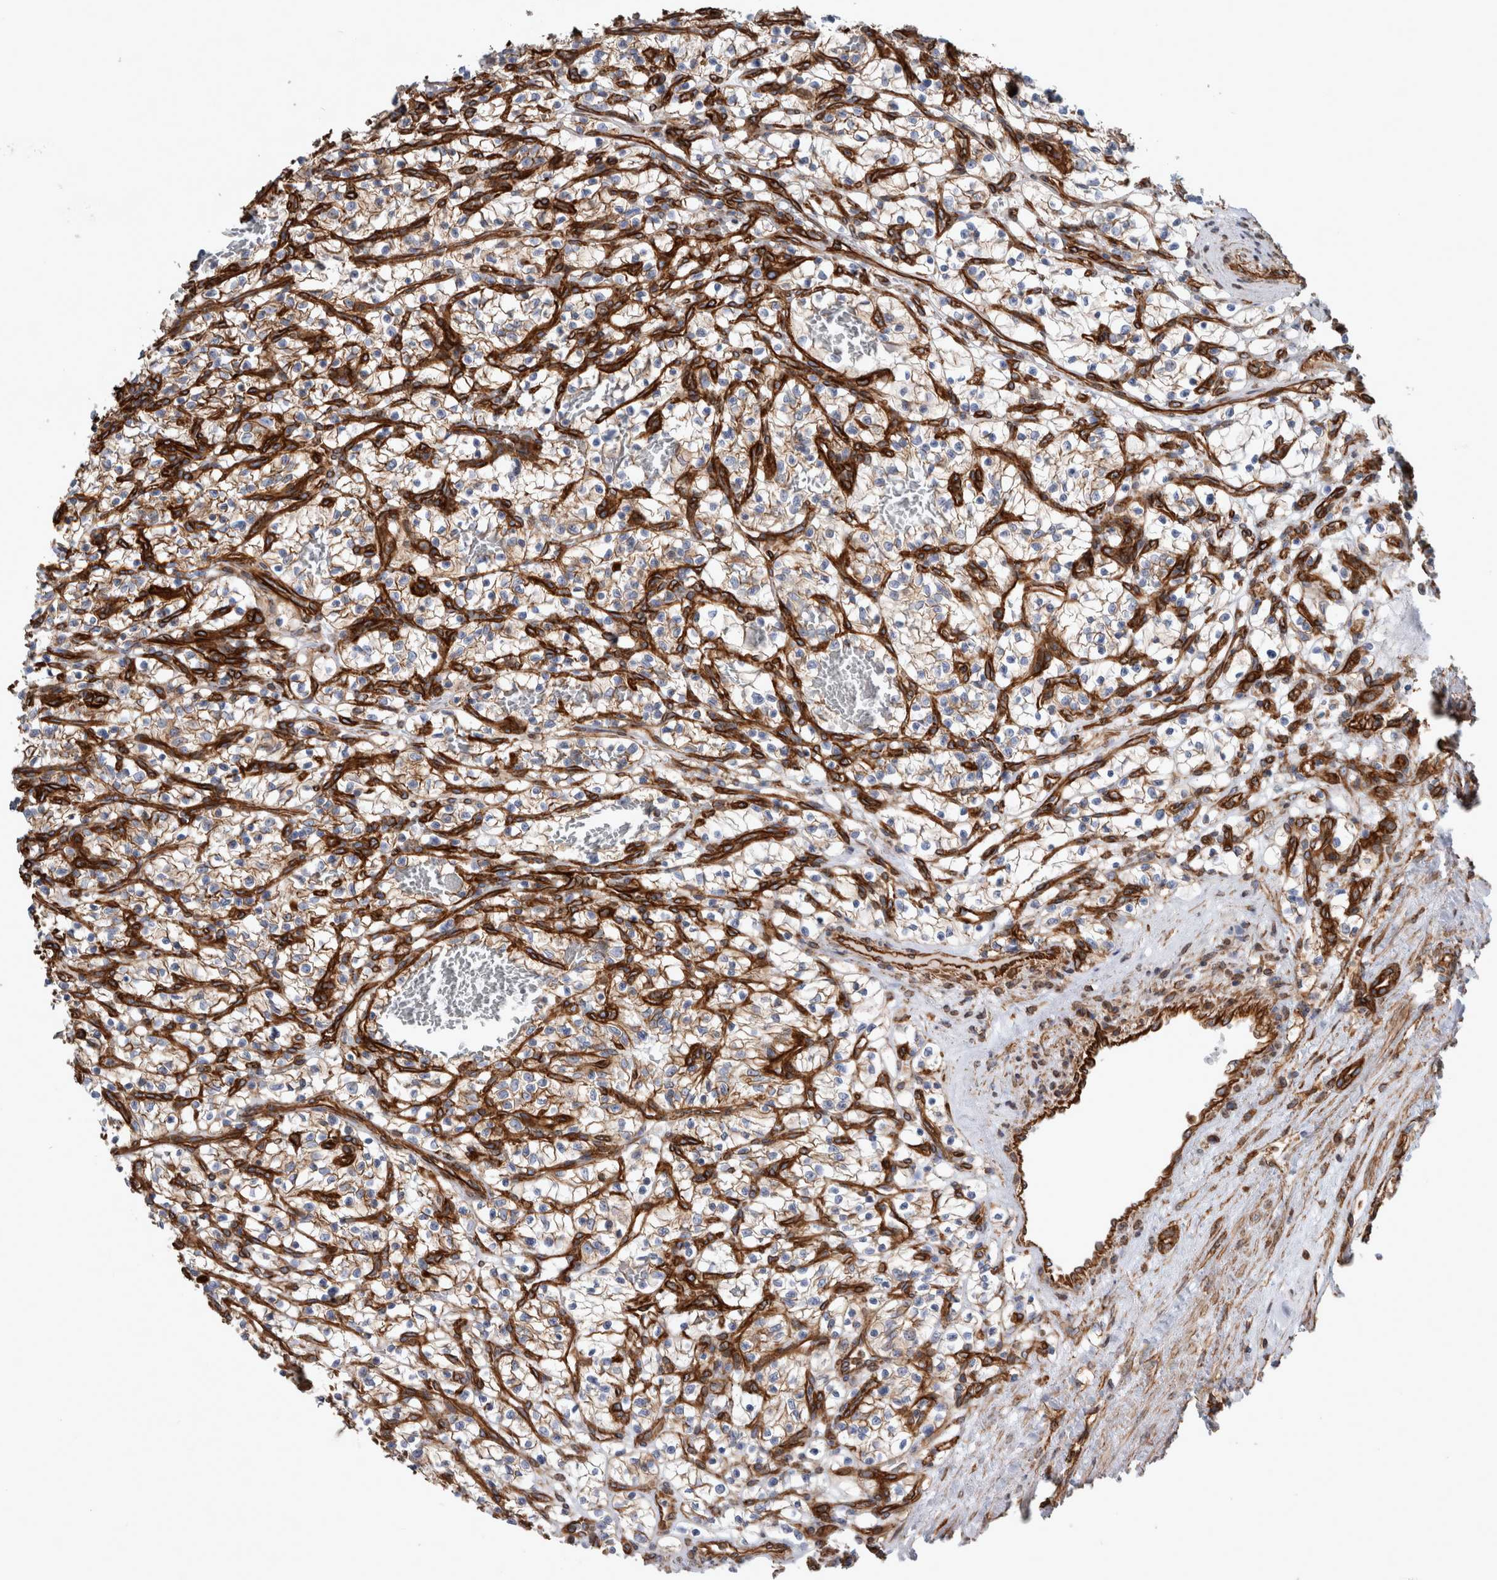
{"staining": {"intensity": "moderate", "quantity": ">75%", "location": "cytoplasmic/membranous"}, "tissue": "renal cancer", "cell_type": "Tumor cells", "image_type": "cancer", "snomed": [{"axis": "morphology", "description": "Adenocarcinoma, NOS"}, {"axis": "topography", "description": "Kidney"}], "caption": "Renal cancer stained with DAB (3,3'-diaminobenzidine) immunohistochemistry (IHC) demonstrates medium levels of moderate cytoplasmic/membranous expression in about >75% of tumor cells.", "gene": "PLEC", "patient": {"sex": "female", "age": 57}}